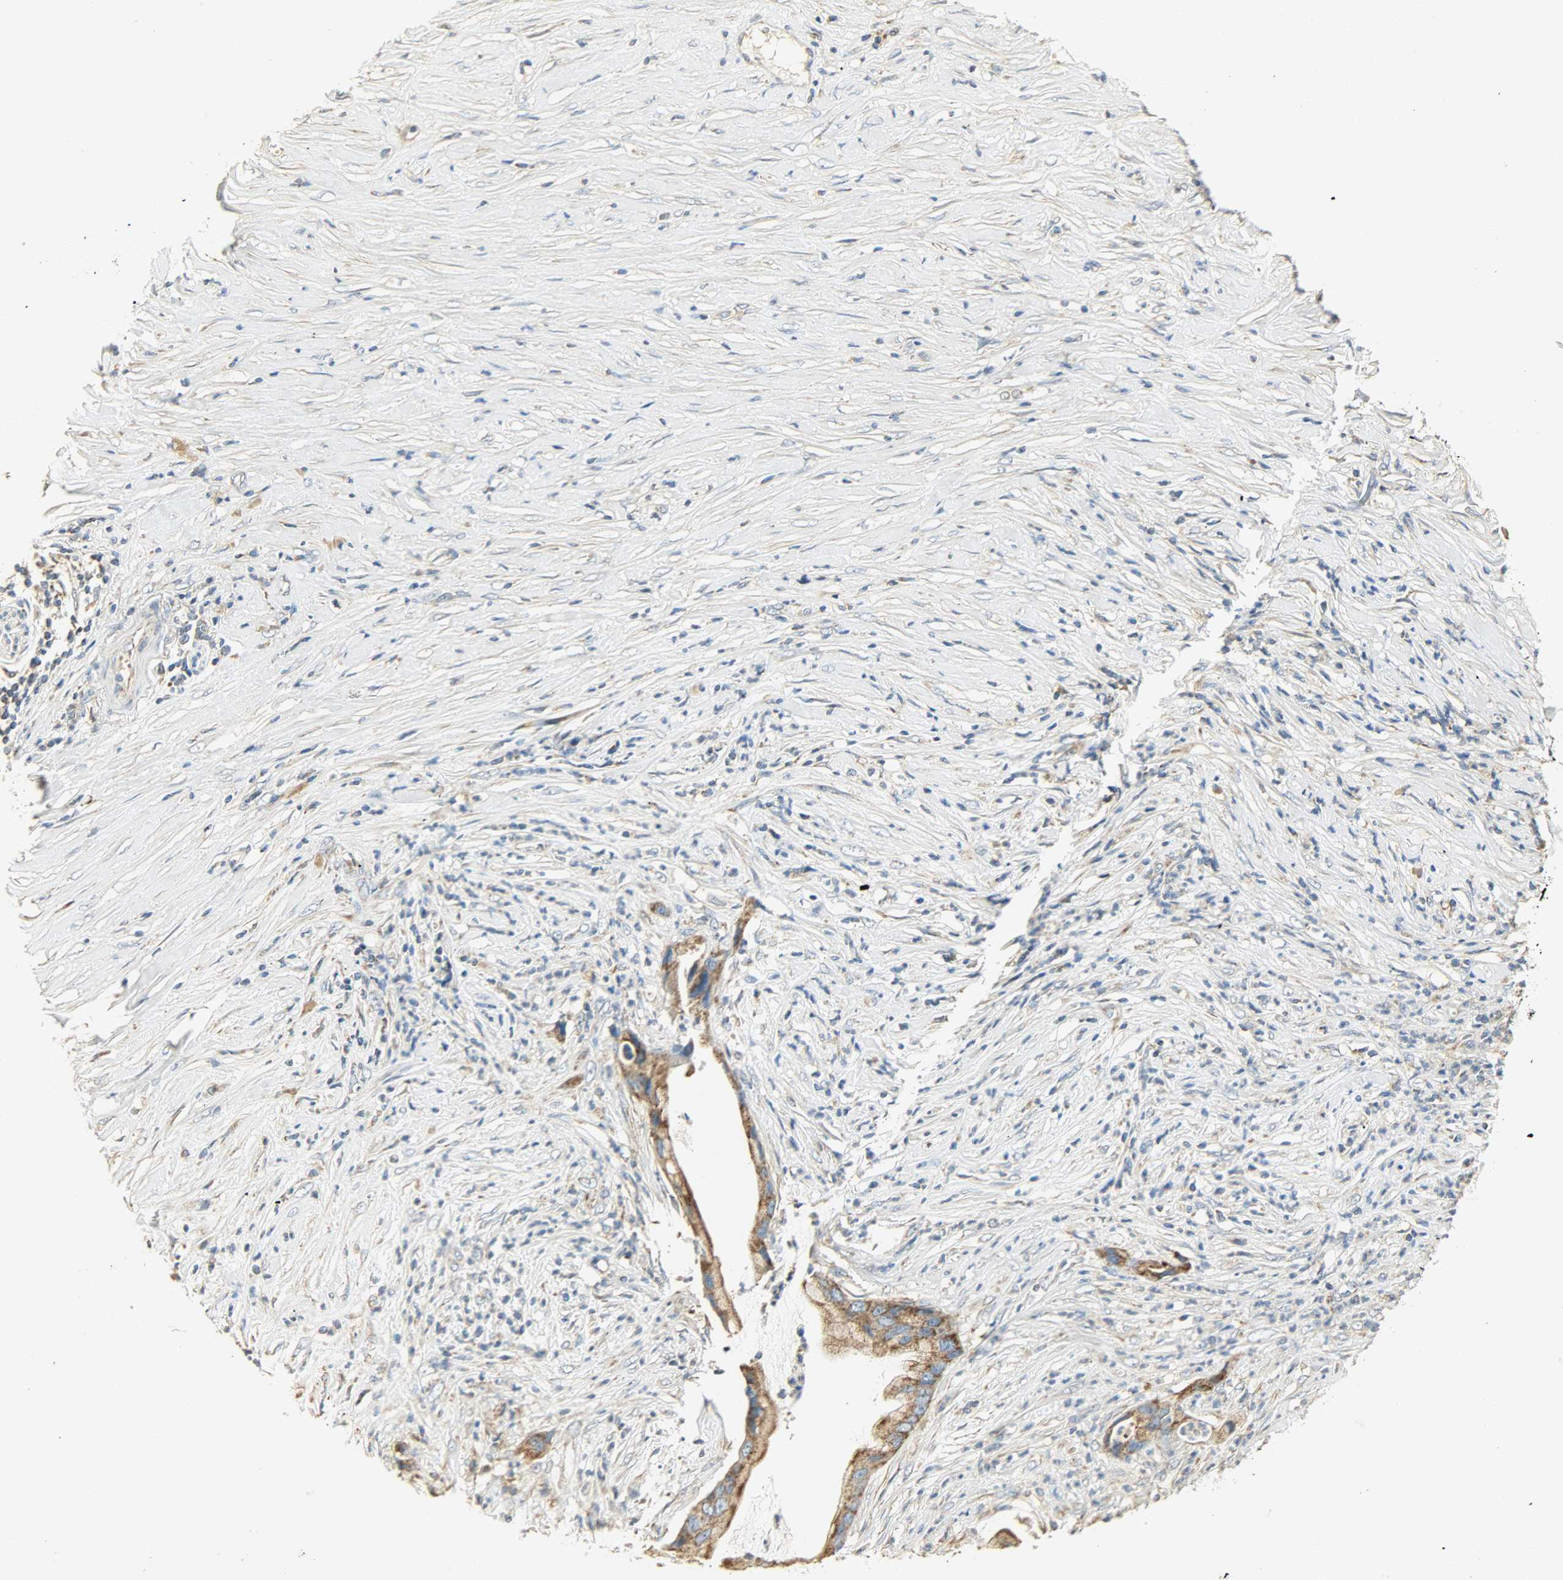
{"staining": {"intensity": "moderate", "quantity": ">75%", "location": "cytoplasmic/membranous"}, "tissue": "pancreatic cancer", "cell_type": "Tumor cells", "image_type": "cancer", "snomed": [{"axis": "morphology", "description": "Adenocarcinoma, NOS"}, {"axis": "topography", "description": "Pancreas"}], "caption": "An image showing moderate cytoplasmic/membranous expression in approximately >75% of tumor cells in pancreatic cancer (adenocarcinoma), as visualized by brown immunohistochemical staining.", "gene": "NNT", "patient": {"sex": "female", "age": 59}}